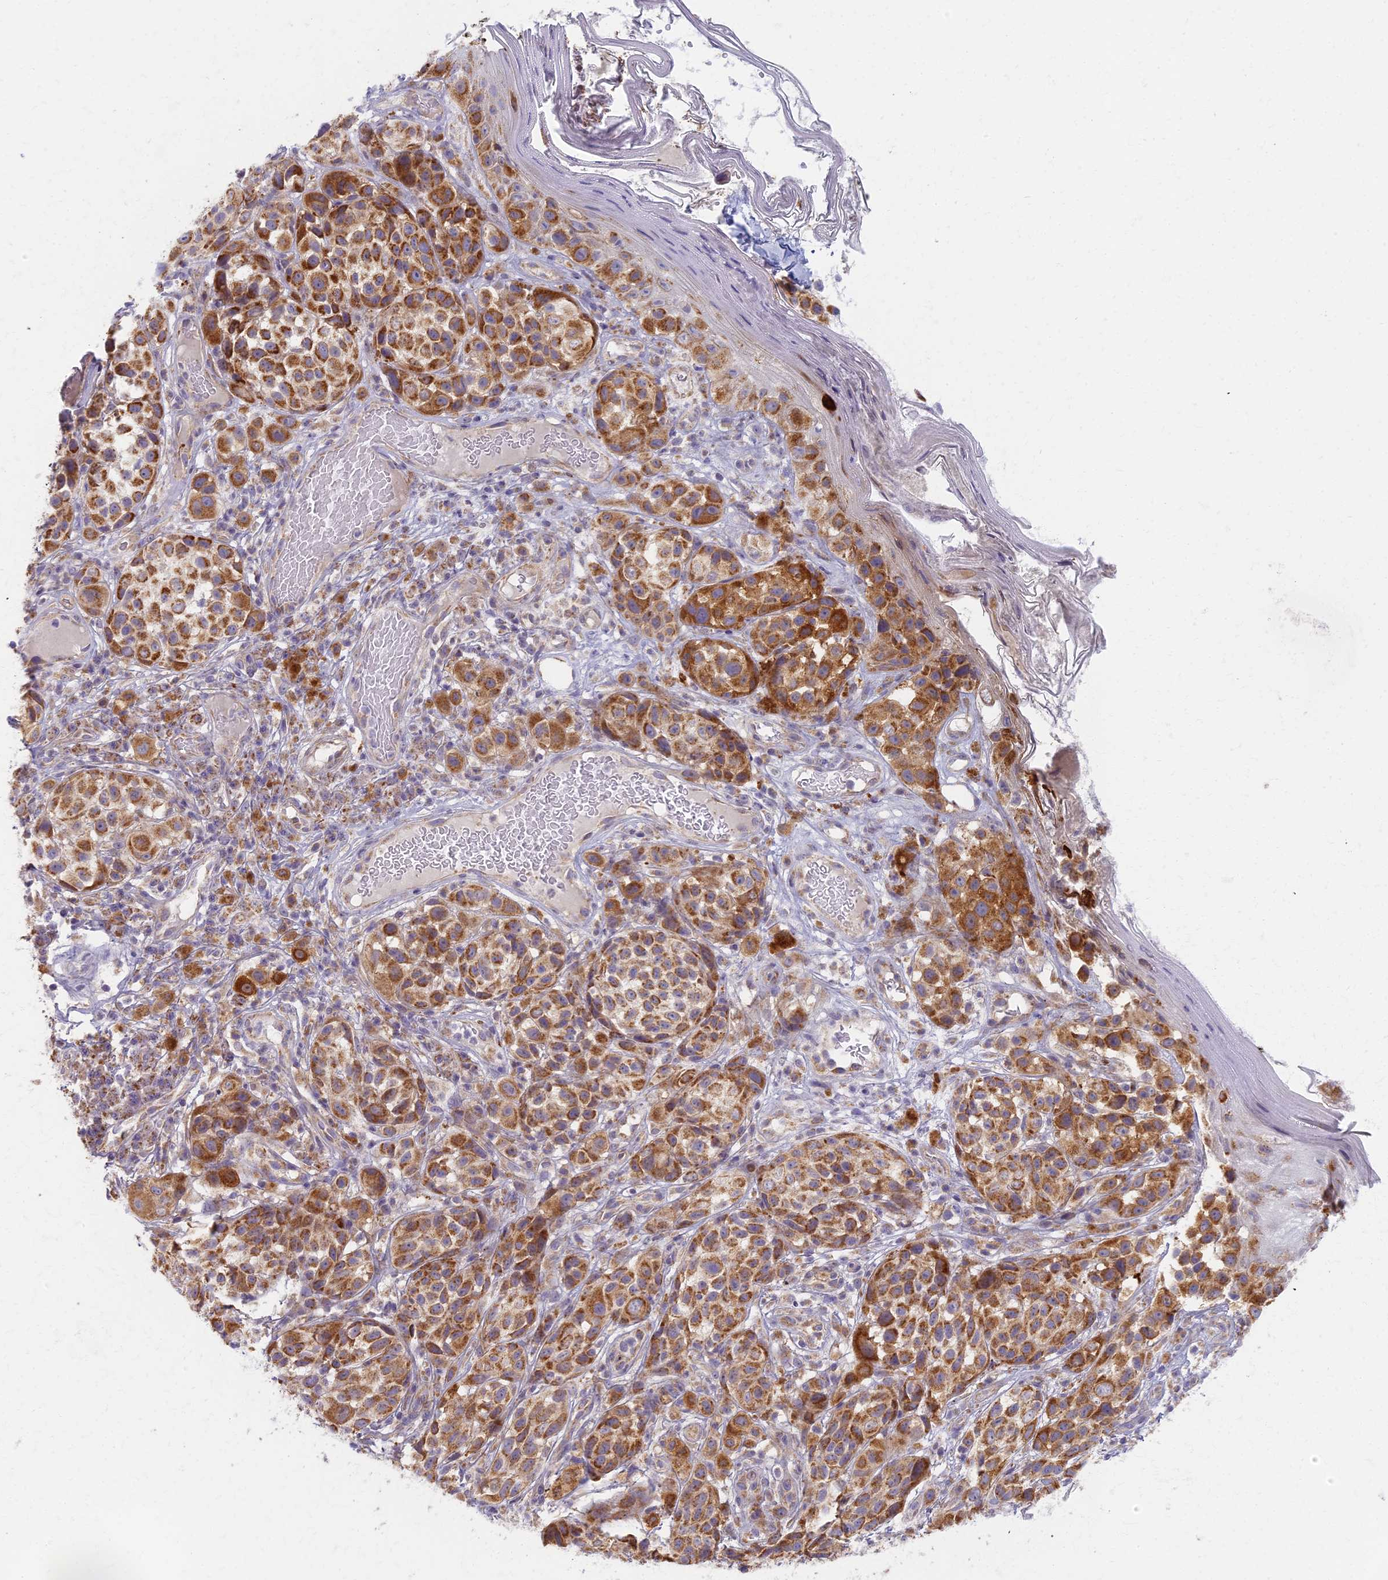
{"staining": {"intensity": "moderate", "quantity": ">75%", "location": "cytoplasmic/membranous"}, "tissue": "melanoma", "cell_type": "Tumor cells", "image_type": "cancer", "snomed": [{"axis": "morphology", "description": "Malignant melanoma, NOS"}, {"axis": "topography", "description": "Skin"}], "caption": "Tumor cells show moderate cytoplasmic/membranous staining in approximately >75% of cells in melanoma.", "gene": "MRPS25", "patient": {"sex": "male", "age": 38}}